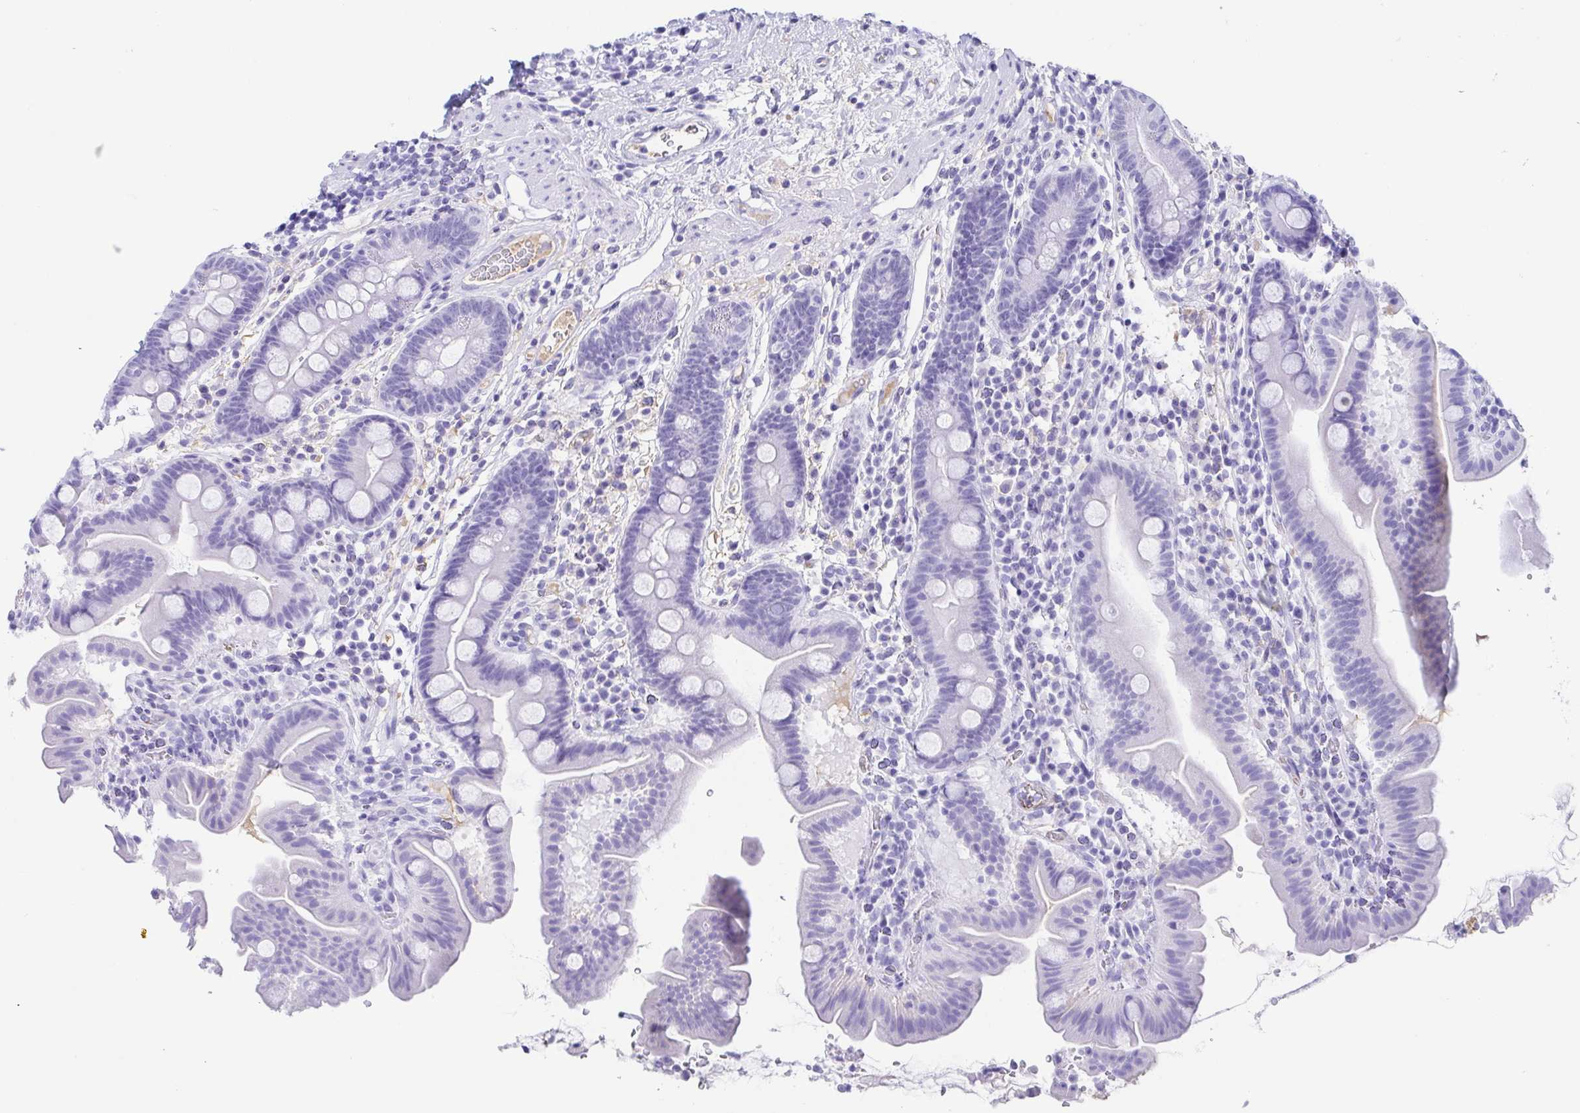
{"staining": {"intensity": "moderate", "quantity": "<25%", "location": "cytoplasmic/membranous"}, "tissue": "small intestine", "cell_type": "Glandular cells", "image_type": "normal", "snomed": [{"axis": "morphology", "description": "Normal tissue, NOS"}, {"axis": "topography", "description": "Small intestine"}], "caption": "The histopathology image reveals a brown stain indicating the presence of a protein in the cytoplasmic/membranous of glandular cells in small intestine.", "gene": "GKN1", "patient": {"sex": "male", "age": 26}}